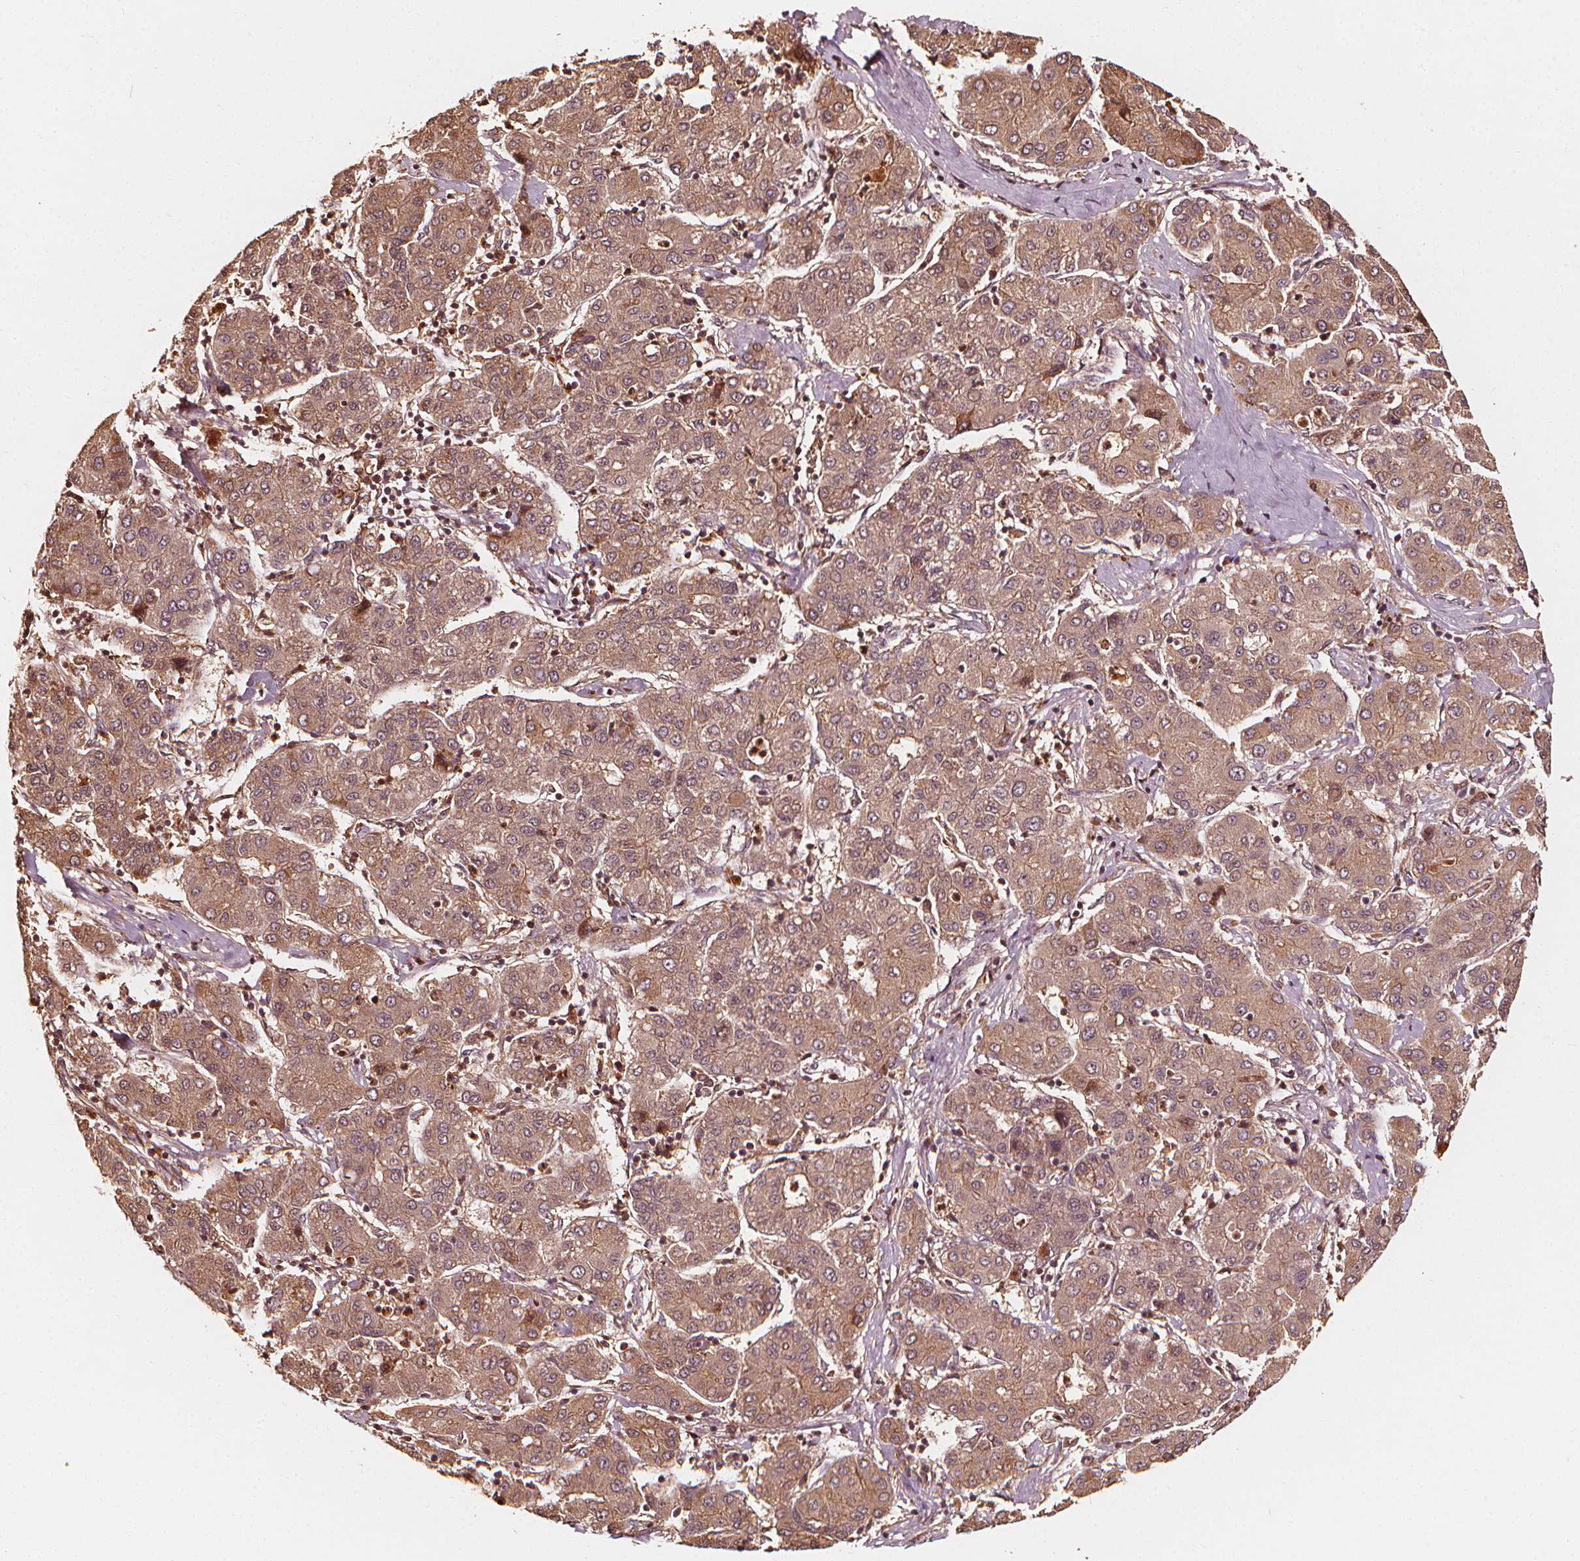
{"staining": {"intensity": "moderate", "quantity": ">75%", "location": "cytoplasmic/membranous"}, "tissue": "liver cancer", "cell_type": "Tumor cells", "image_type": "cancer", "snomed": [{"axis": "morphology", "description": "Carcinoma, Hepatocellular, NOS"}, {"axis": "topography", "description": "Liver"}], "caption": "Immunohistochemistry (IHC) (DAB) staining of human hepatocellular carcinoma (liver) exhibits moderate cytoplasmic/membranous protein positivity in approximately >75% of tumor cells.", "gene": "NPC1", "patient": {"sex": "male", "age": 65}}